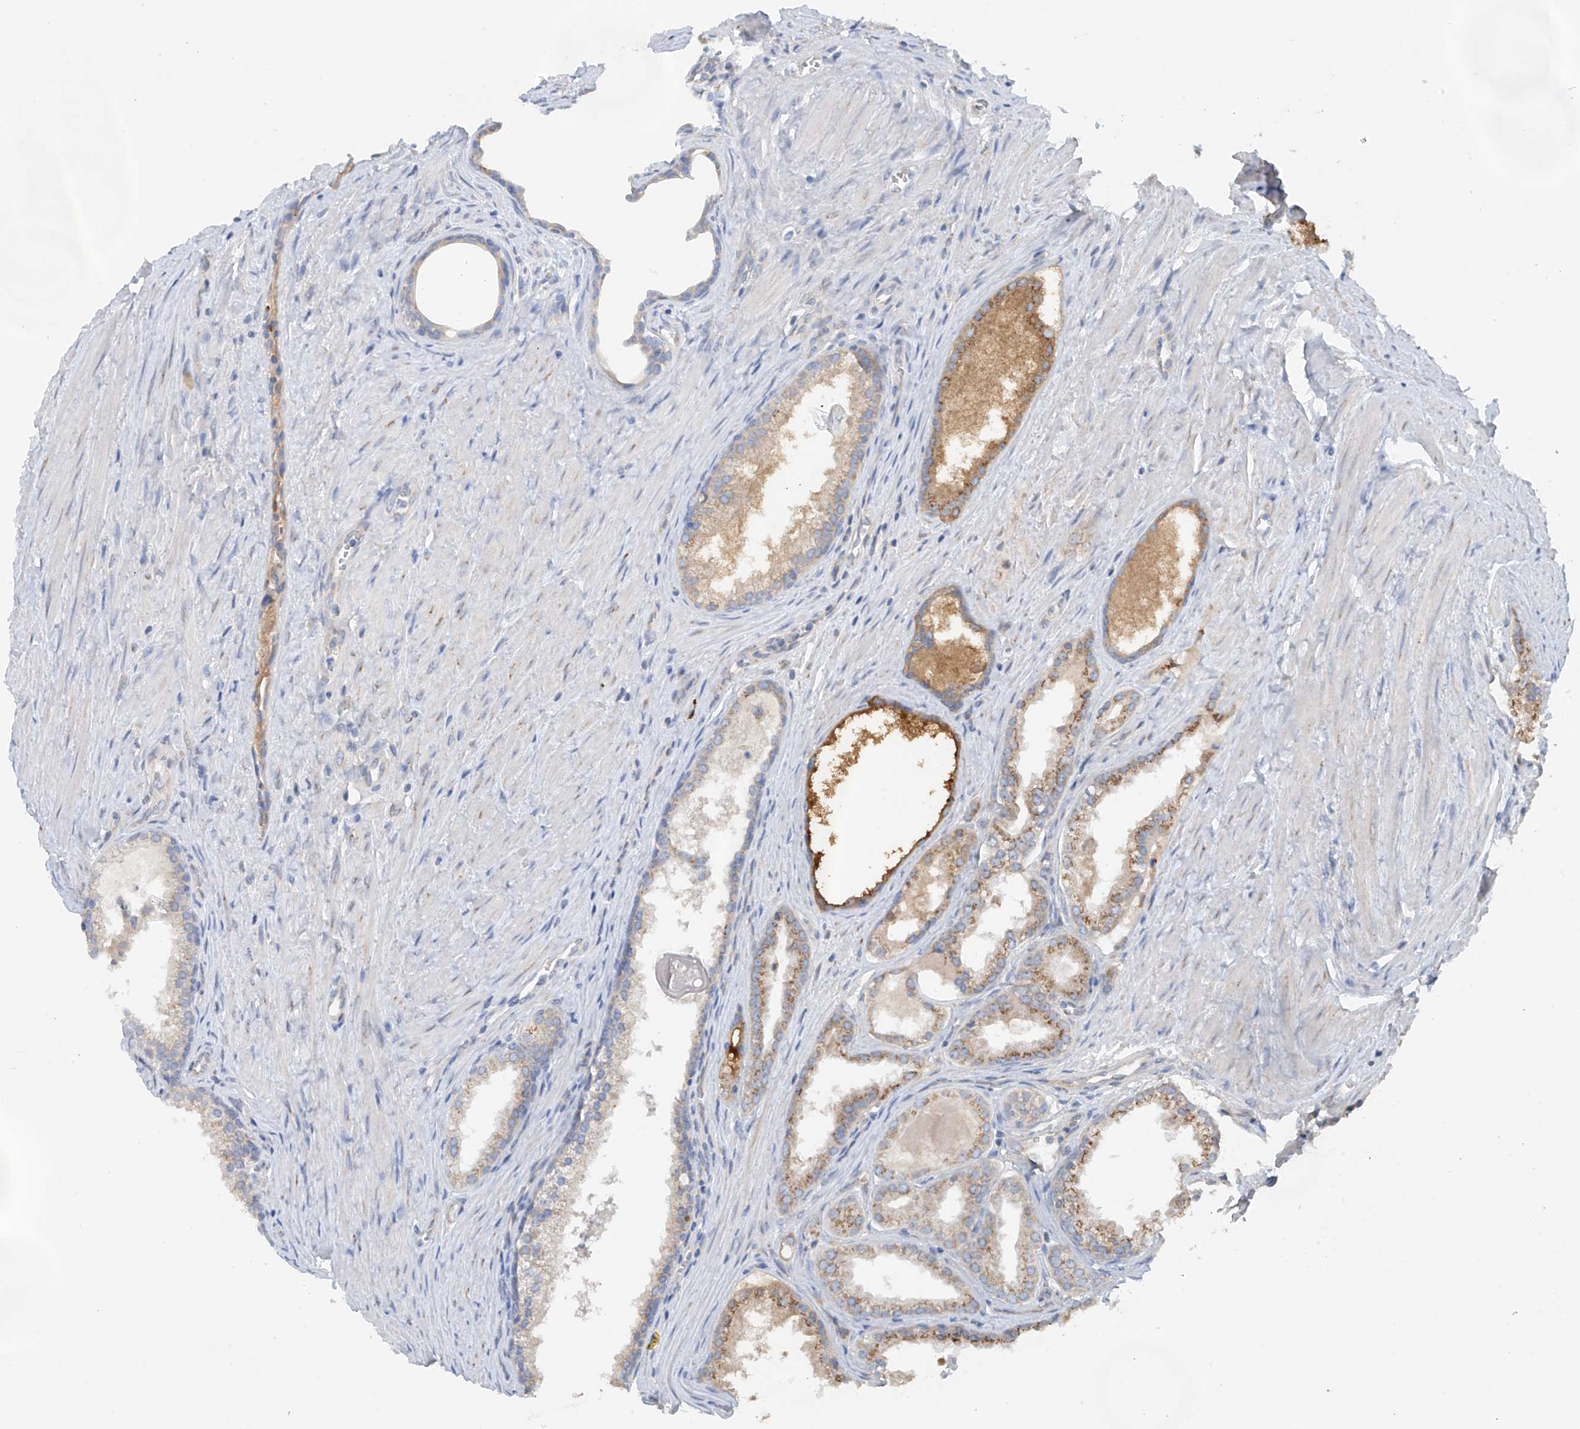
{"staining": {"intensity": "moderate", "quantity": "25%-75%", "location": "cytoplasmic/membranous"}, "tissue": "prostate cancer", "cell_type": "Tumor cells", "image_type": "cancer", "snomed": [{"axis": "morphology", "description": "Adenocarcinoma, High grade"}, {"axis": "topography", "description": "Prostate"}], "caption": "This is an image of immunohistochemistry (IHC) staining of adenocarcinoma (high-grade) (prostate), which shows moderate staining in the cytoplasmic/membranous of tumor cells.", "gene": "SLC5A11", "patient": {"sex": "male", "age": 68}}